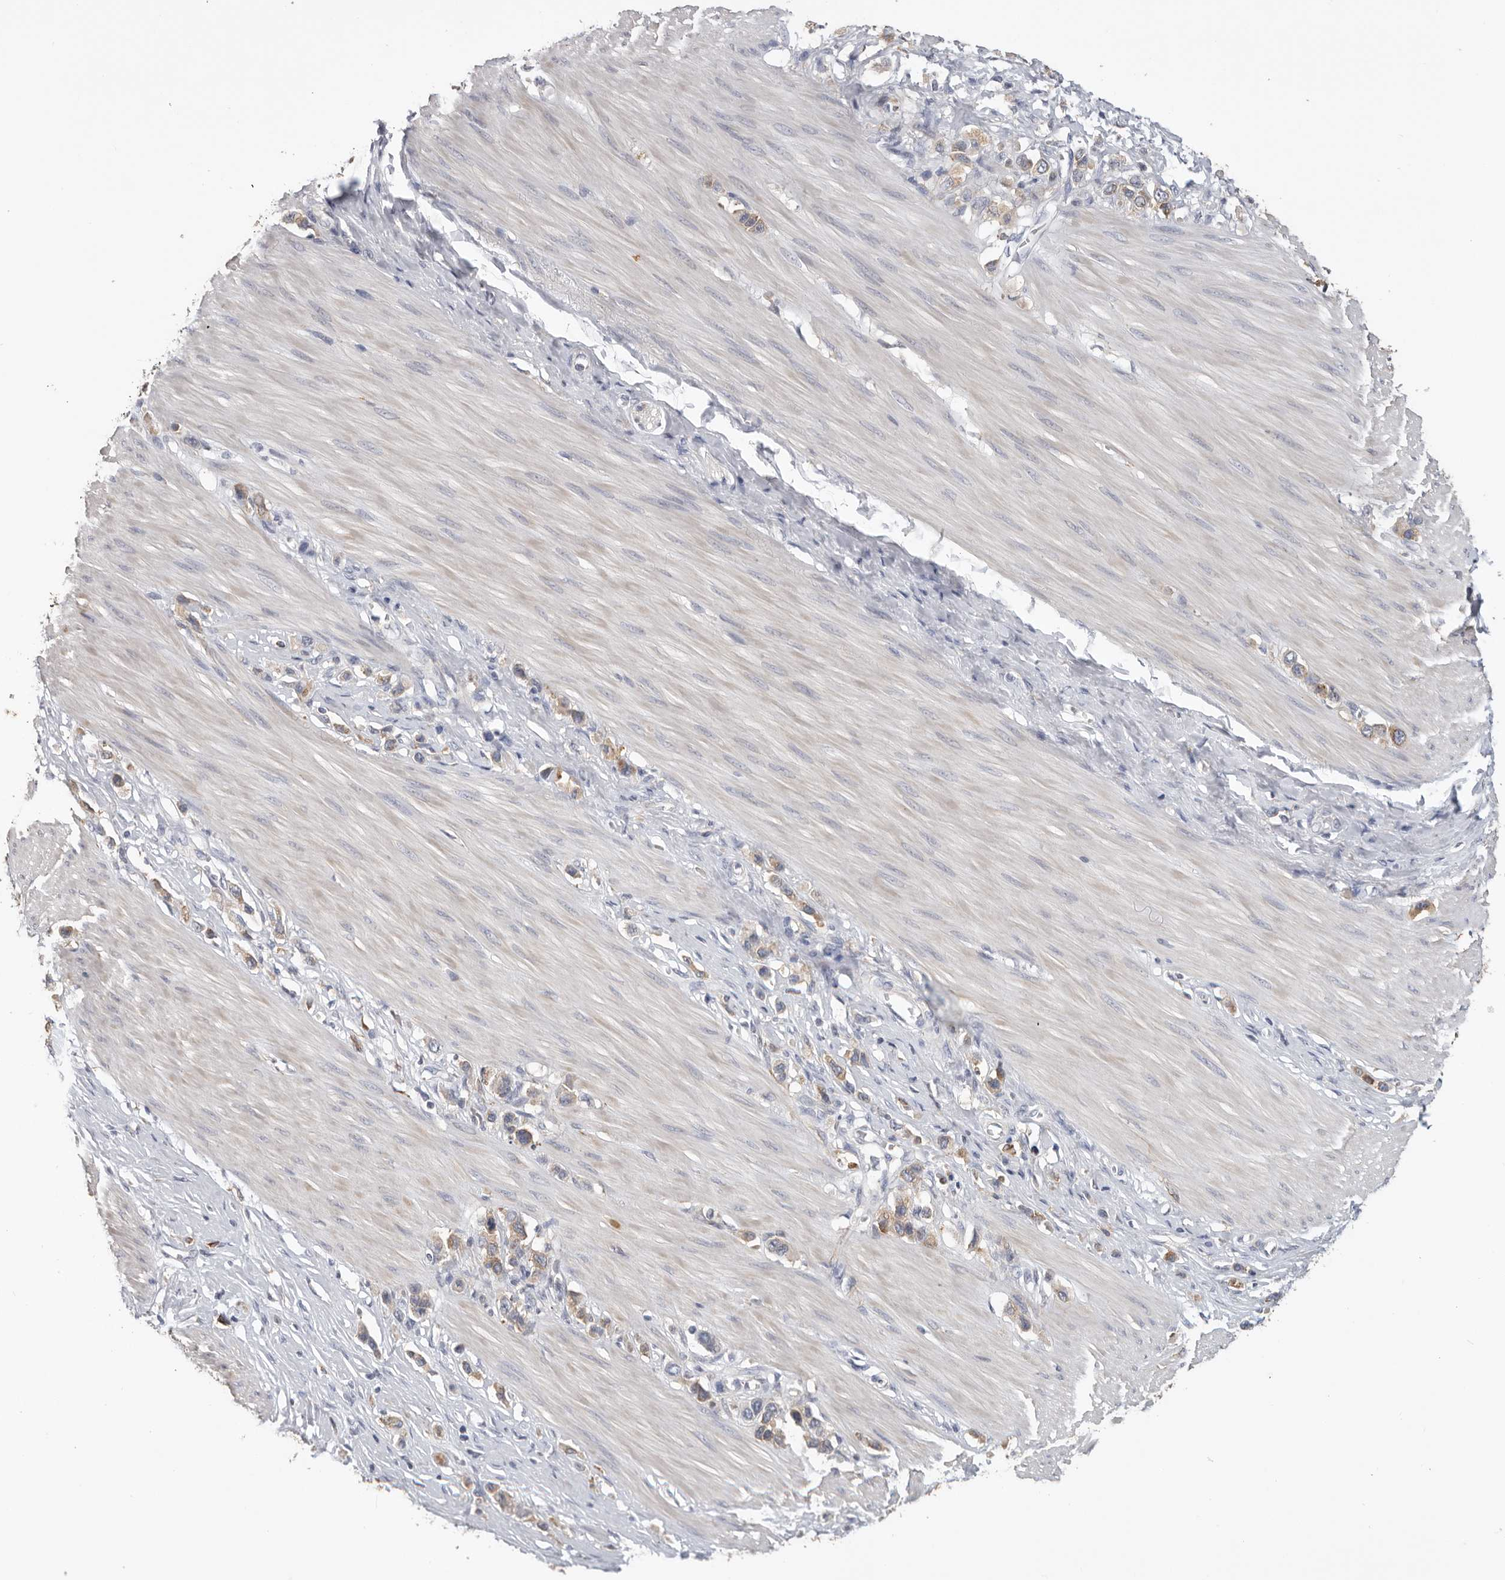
{"staining": {"intensity": "moderate", "quantity": ">75%", "location": "cytoplasmic/membranous"}, "tissue": "stomach cancer", "cell_type": "Tumor cells", "image_type": "cancer", "snomed": [{"axis": "morphology", "description": "Adenocarcinoma, NOS"}, {"axis": "topography", "description": "Stomach"}], "caption": "Stomach cancer stained with DAB immunohistochemistry displays medium levels of moderate cytoplasmic/membranous staining in about >75% of tumor cells. The staining is performed using DAB (3,3'-diaminobenzidine) brown chromogen to label protein expression. The nuclei are counter-stained blue using hematoxylin.", "gene": "TFRC", "patient": {"sex": "female", "age": 65}}